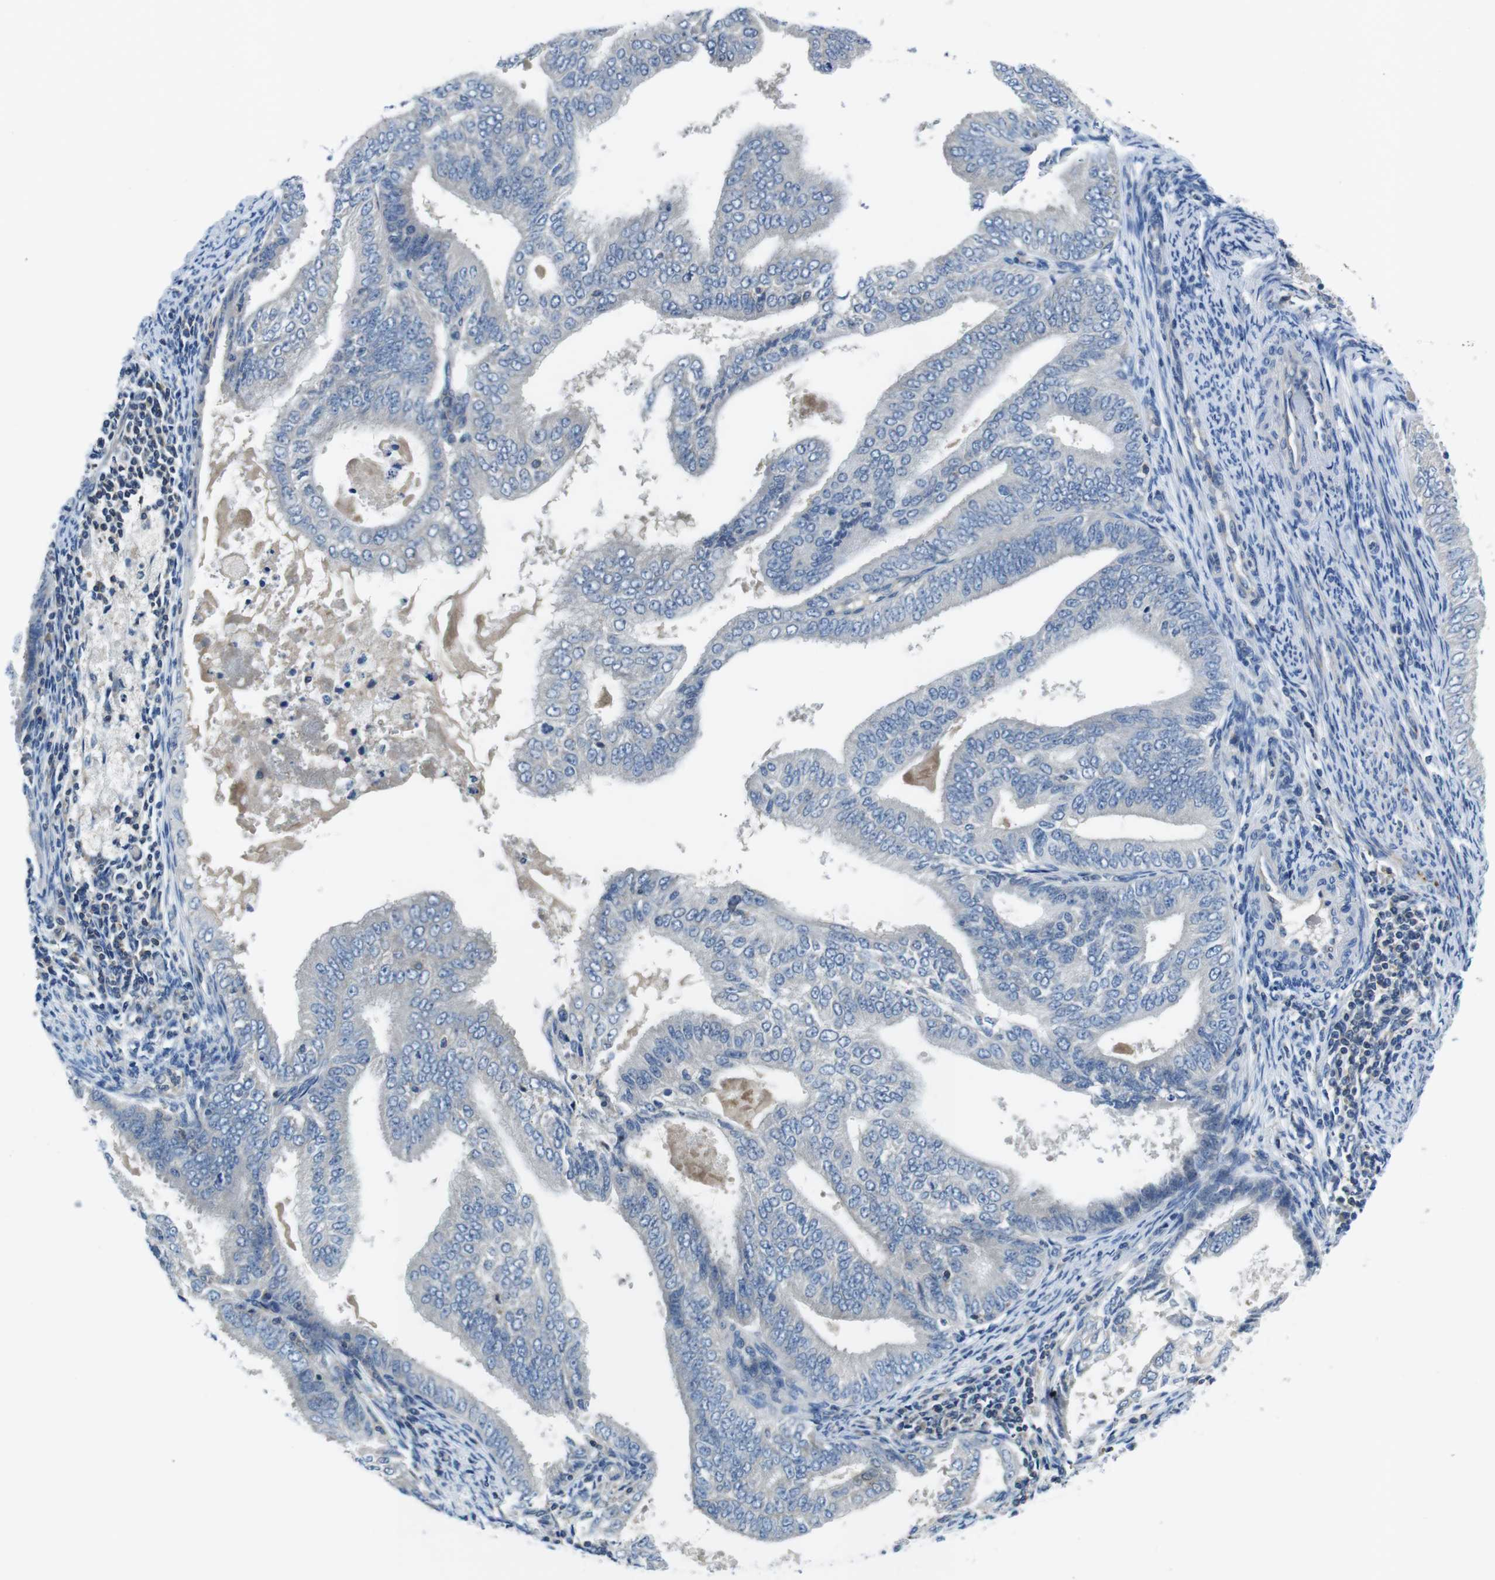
{"staining": {"intensity": "weak", "quantity": "<25%", "location": "cytoplasmic/membranous"}, "tissue": "endometrial cancer", "cell_type": "Tumor cells", "image_type": "cancer", "snomed": [{"axis": "morphology", "description": "Adenocarcinoma, NOS"}, {"axis": "topography", "description": "Endometrium"}], "caption": "High magnification brightfield microscopy of endometrial adenocarcinoma stained with DAB (brown) and counterstained with hematoxylin (blue): tumor cells show no significant expression.", "gene": "PIK3CD", "patient": {"sex": "female", "age": 58}}